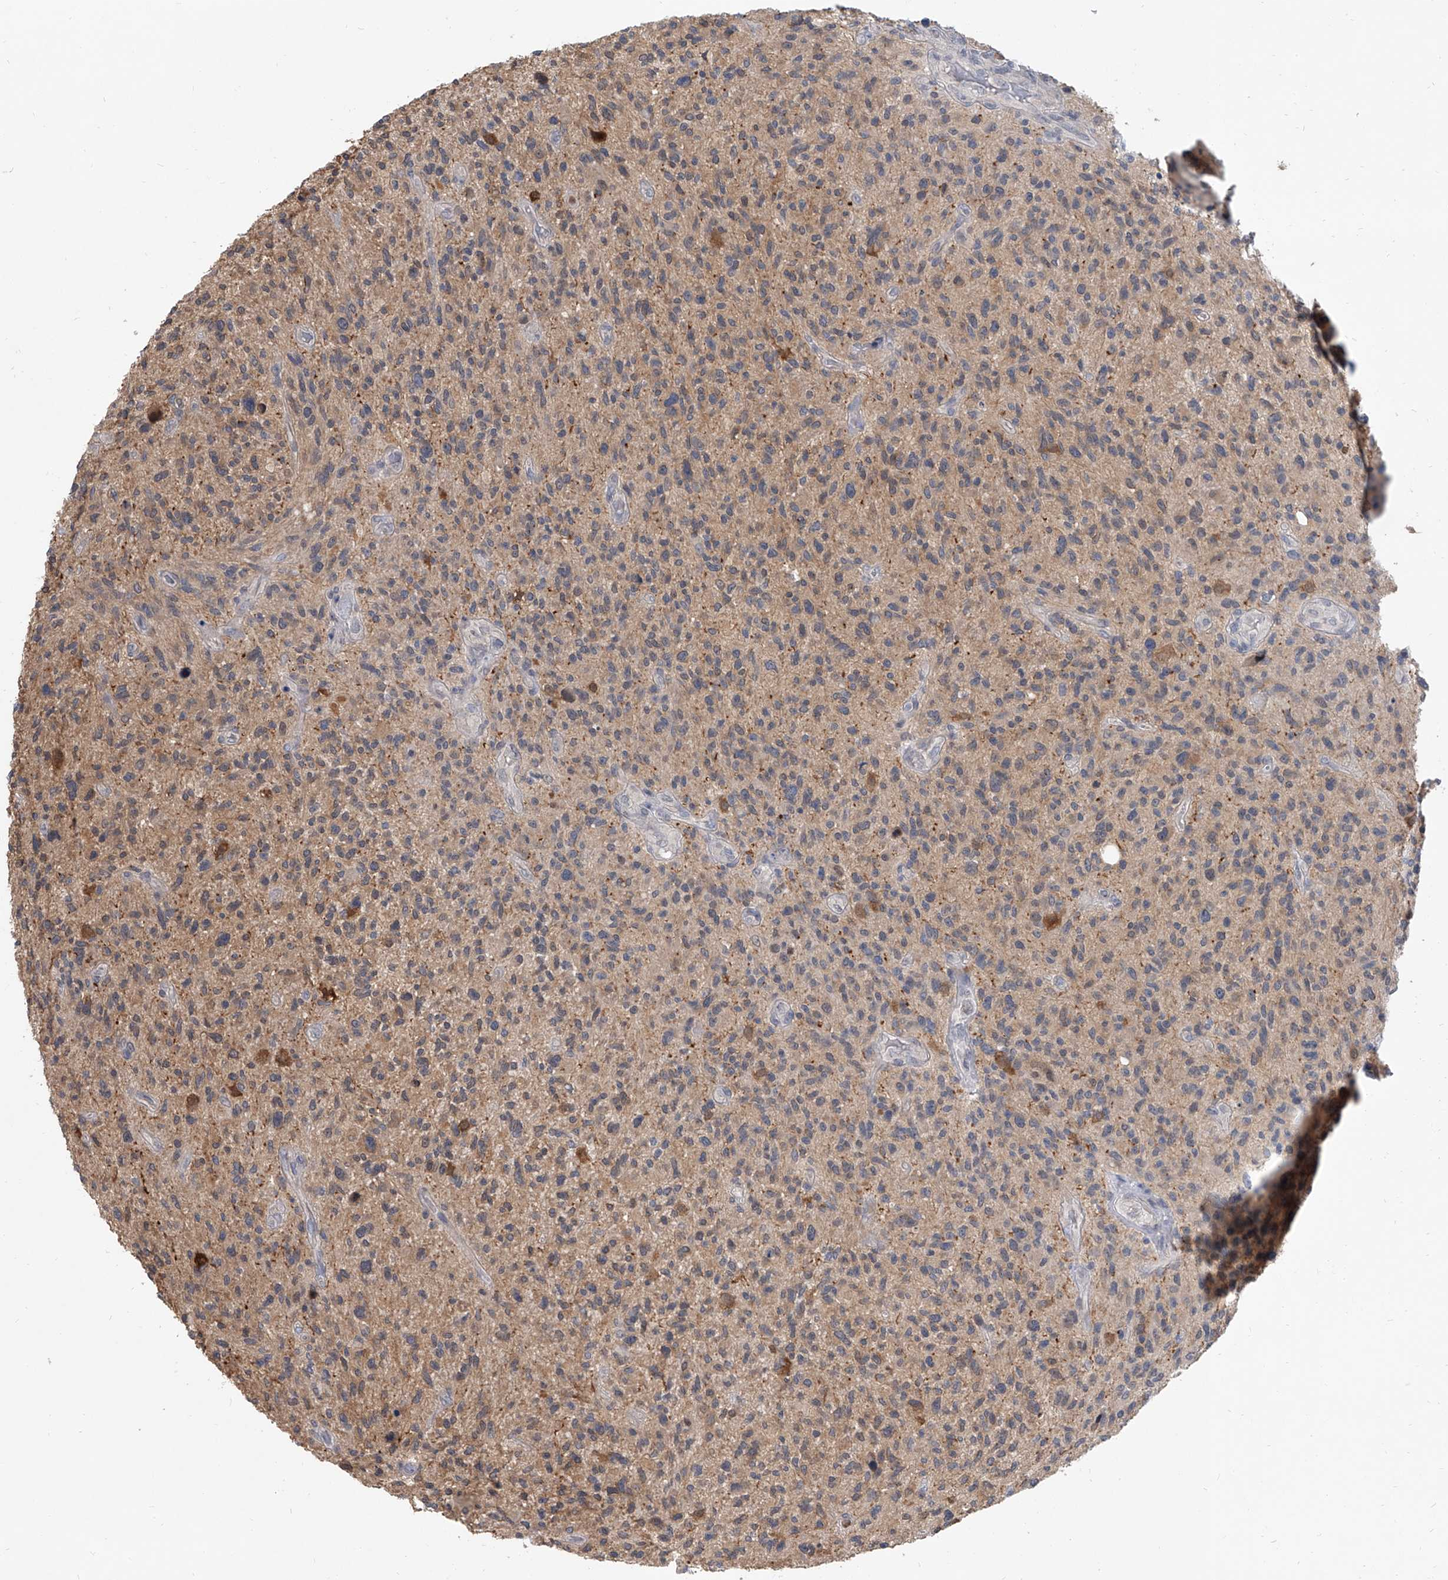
{"staining": {"intensity": "weak", "quantity": "25%-75%", "location": "cytoplasmic/membranous"}, "tissue": "glioma", "cell_type": "Tumor cells", "image_type": "cancer", "snomed": [{"axis": "morphology", "description": "Glioma, malignant, High grade"}, {"axis": "topography", "description": "Brain"}], "caption": "Malignant high-grade glioma stained with a brown dye displays weak cytoplasmic/membranous positive positivity in approximately 25%-75% of tumor cells.", "gene": "BHLHE23", "patient": {"sex": "male", "age": 47}}